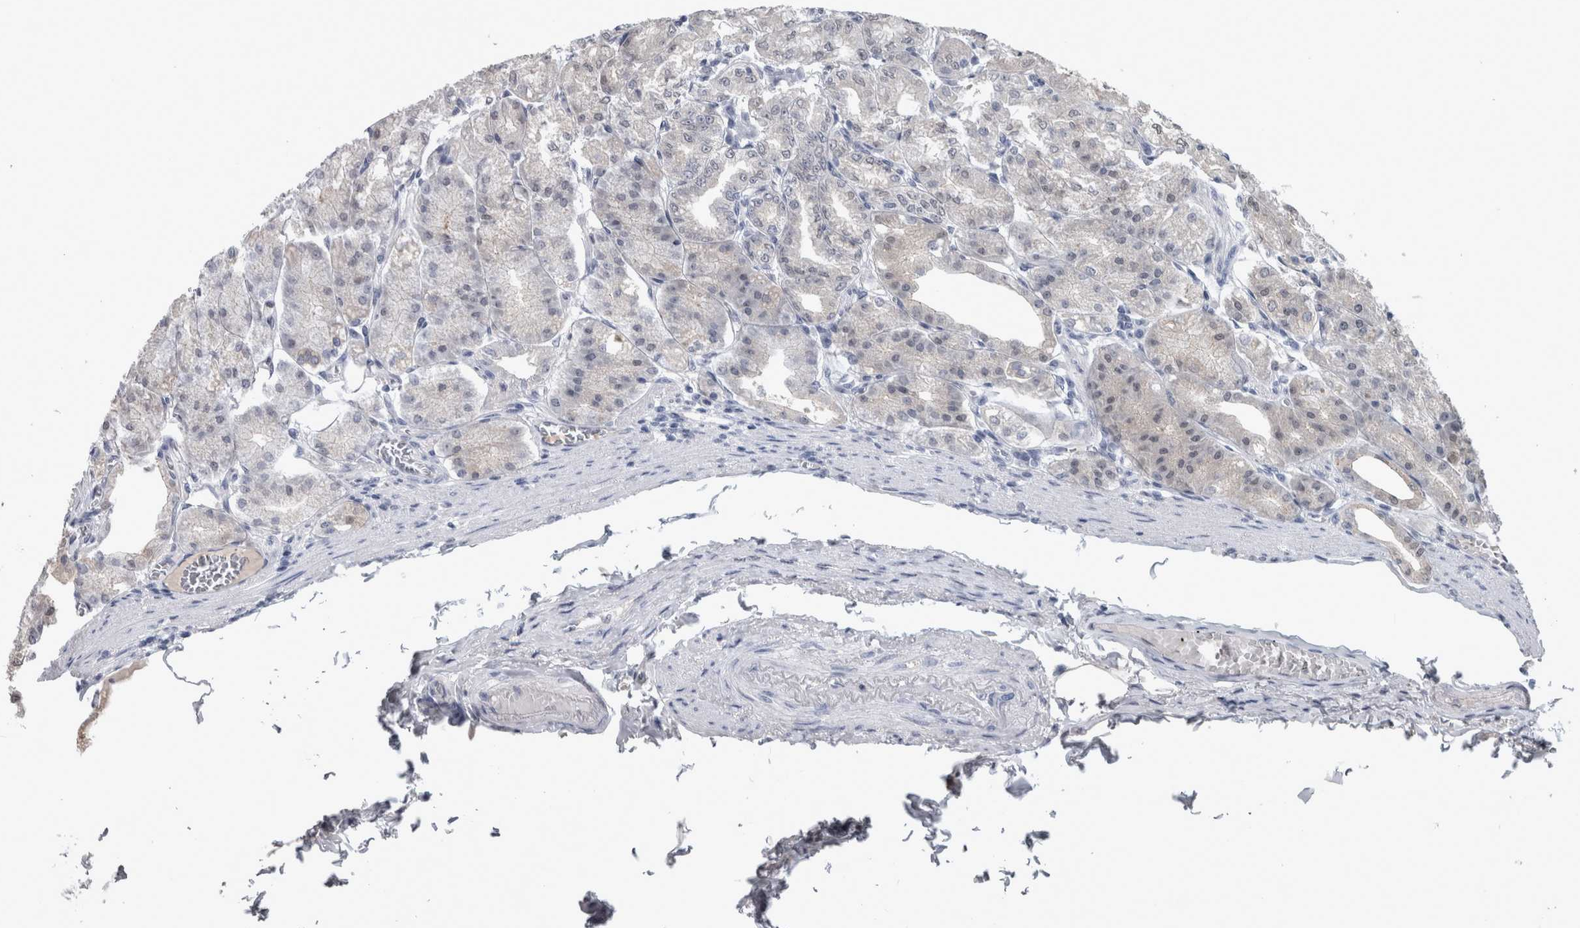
{"staining": {"intensity": "strong", "quantity": "<25%", "location": "cytoplasmic/membranous,nuclear"}, "tissue": "stomach", "cell_type": "Glandular cells", "image_type": "normal", "snomed": [{"axis": "morphology", "description": "Normal tissue, NOS"}, {"axis": "topography", "description": "Stomach, lower"}], "caption": "Stomach stained with immunohistochemistry displays strong cytoplasmic/membranous,nuclear staining in approximately <25% of glandular cells. (DAB IHC, brown staining for protein, blue staining for nuclei).", "gene": "NAPRT", "patient": {"sex": "male", "age": 71}}